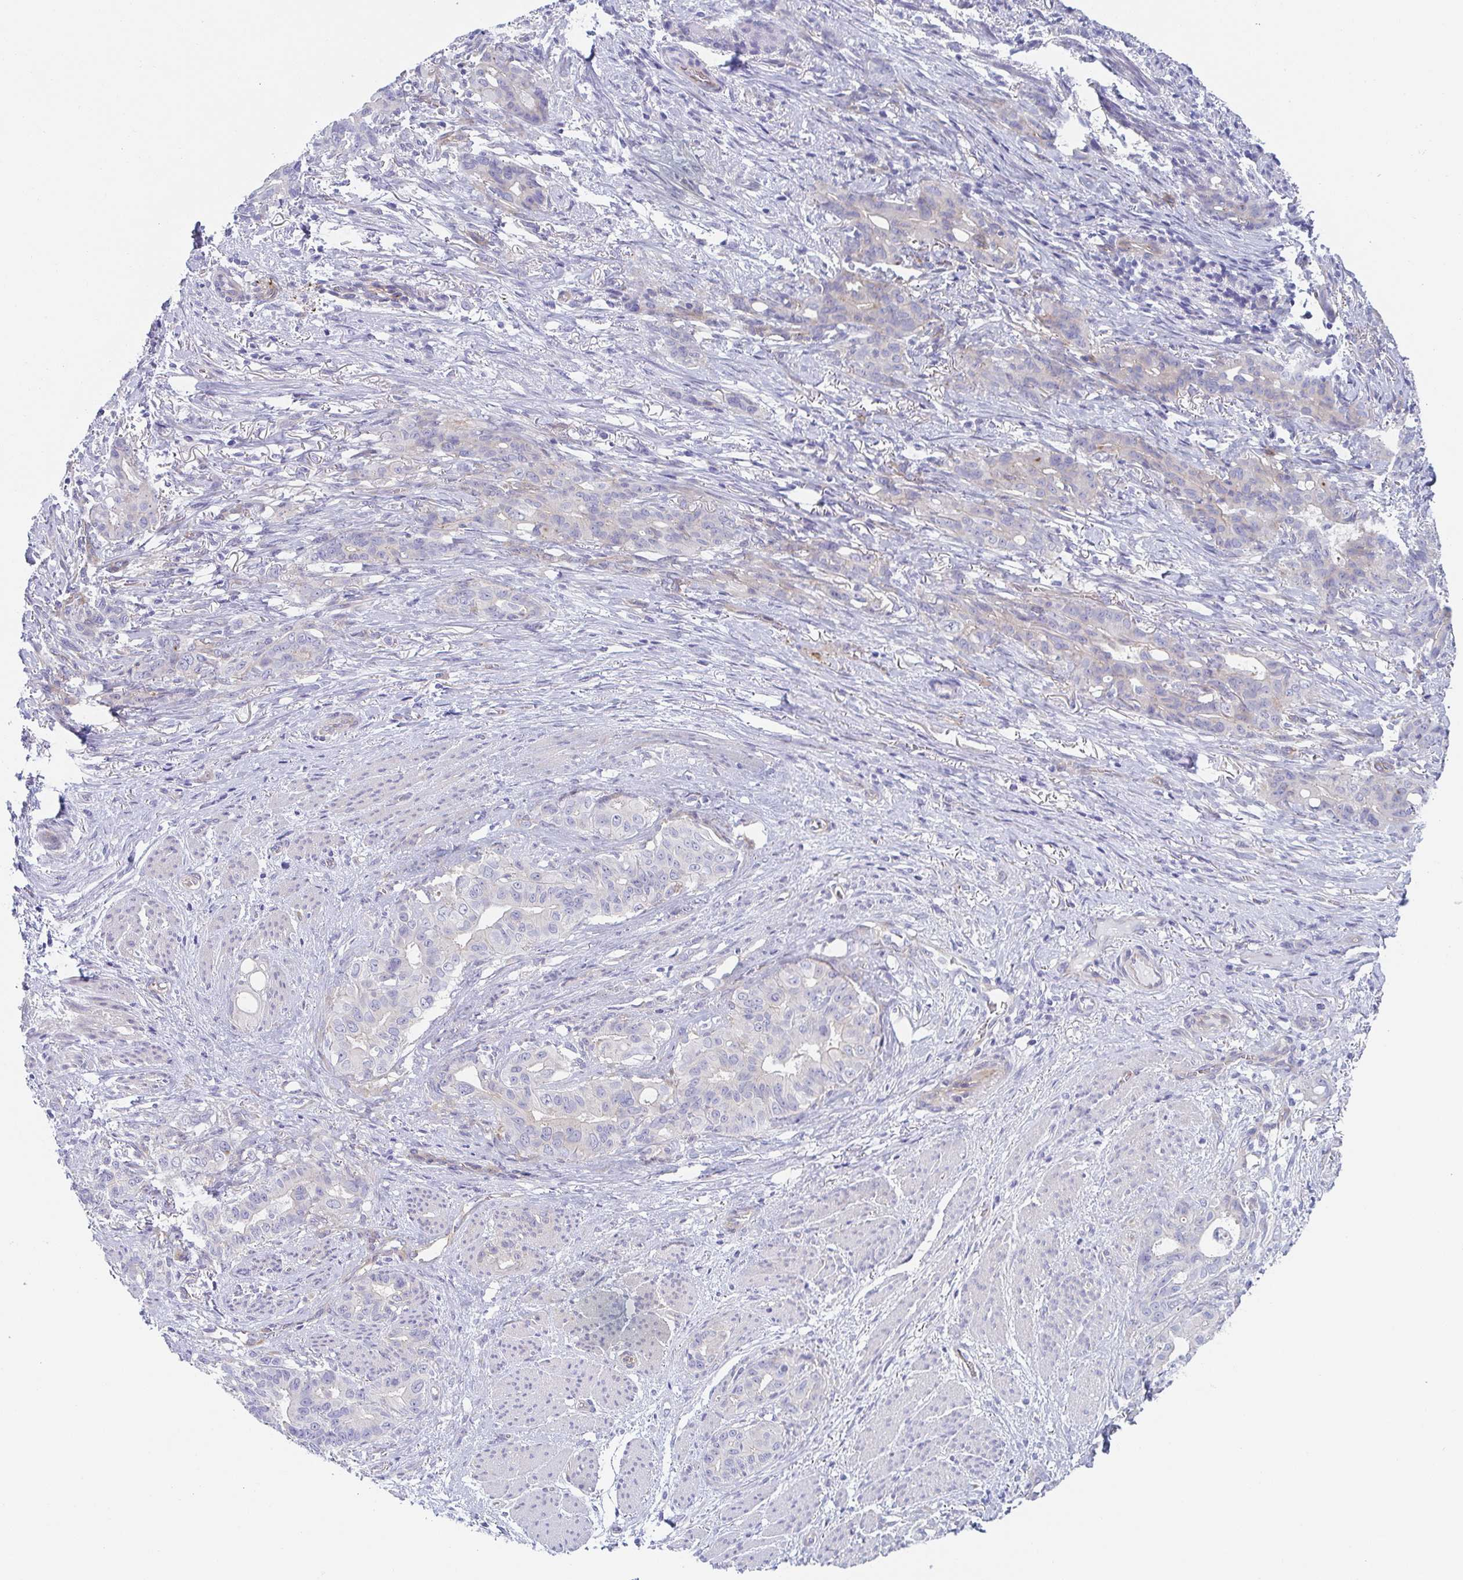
{"staining": {"intensity": "negative", "quantity": "none", "location": "none"}, "tissue": "stomach cancer", "cell_type": "Tumor cells", "image_type": "cancer", "snomed": [{"axis": "morphology", "description": "Normal tissue, NOS"}, {"axis": "morphology", "description": "Adenocarcinoma, NOS"}, {"axis": "topography", "description": "Esophagus"}, {"axis": "topography", "description": "Stomach, upper"}], "caption": "Tumor cells show no significant expression in stomach cancer (adenocarcinoma). (DAB (3,3'-diaminobenzidine) immunohistochemistry visualized using brightfield microscopy, high magnification).", "gene": "DYNC1I1", "patient": {"sex": "male", "age": 62}}